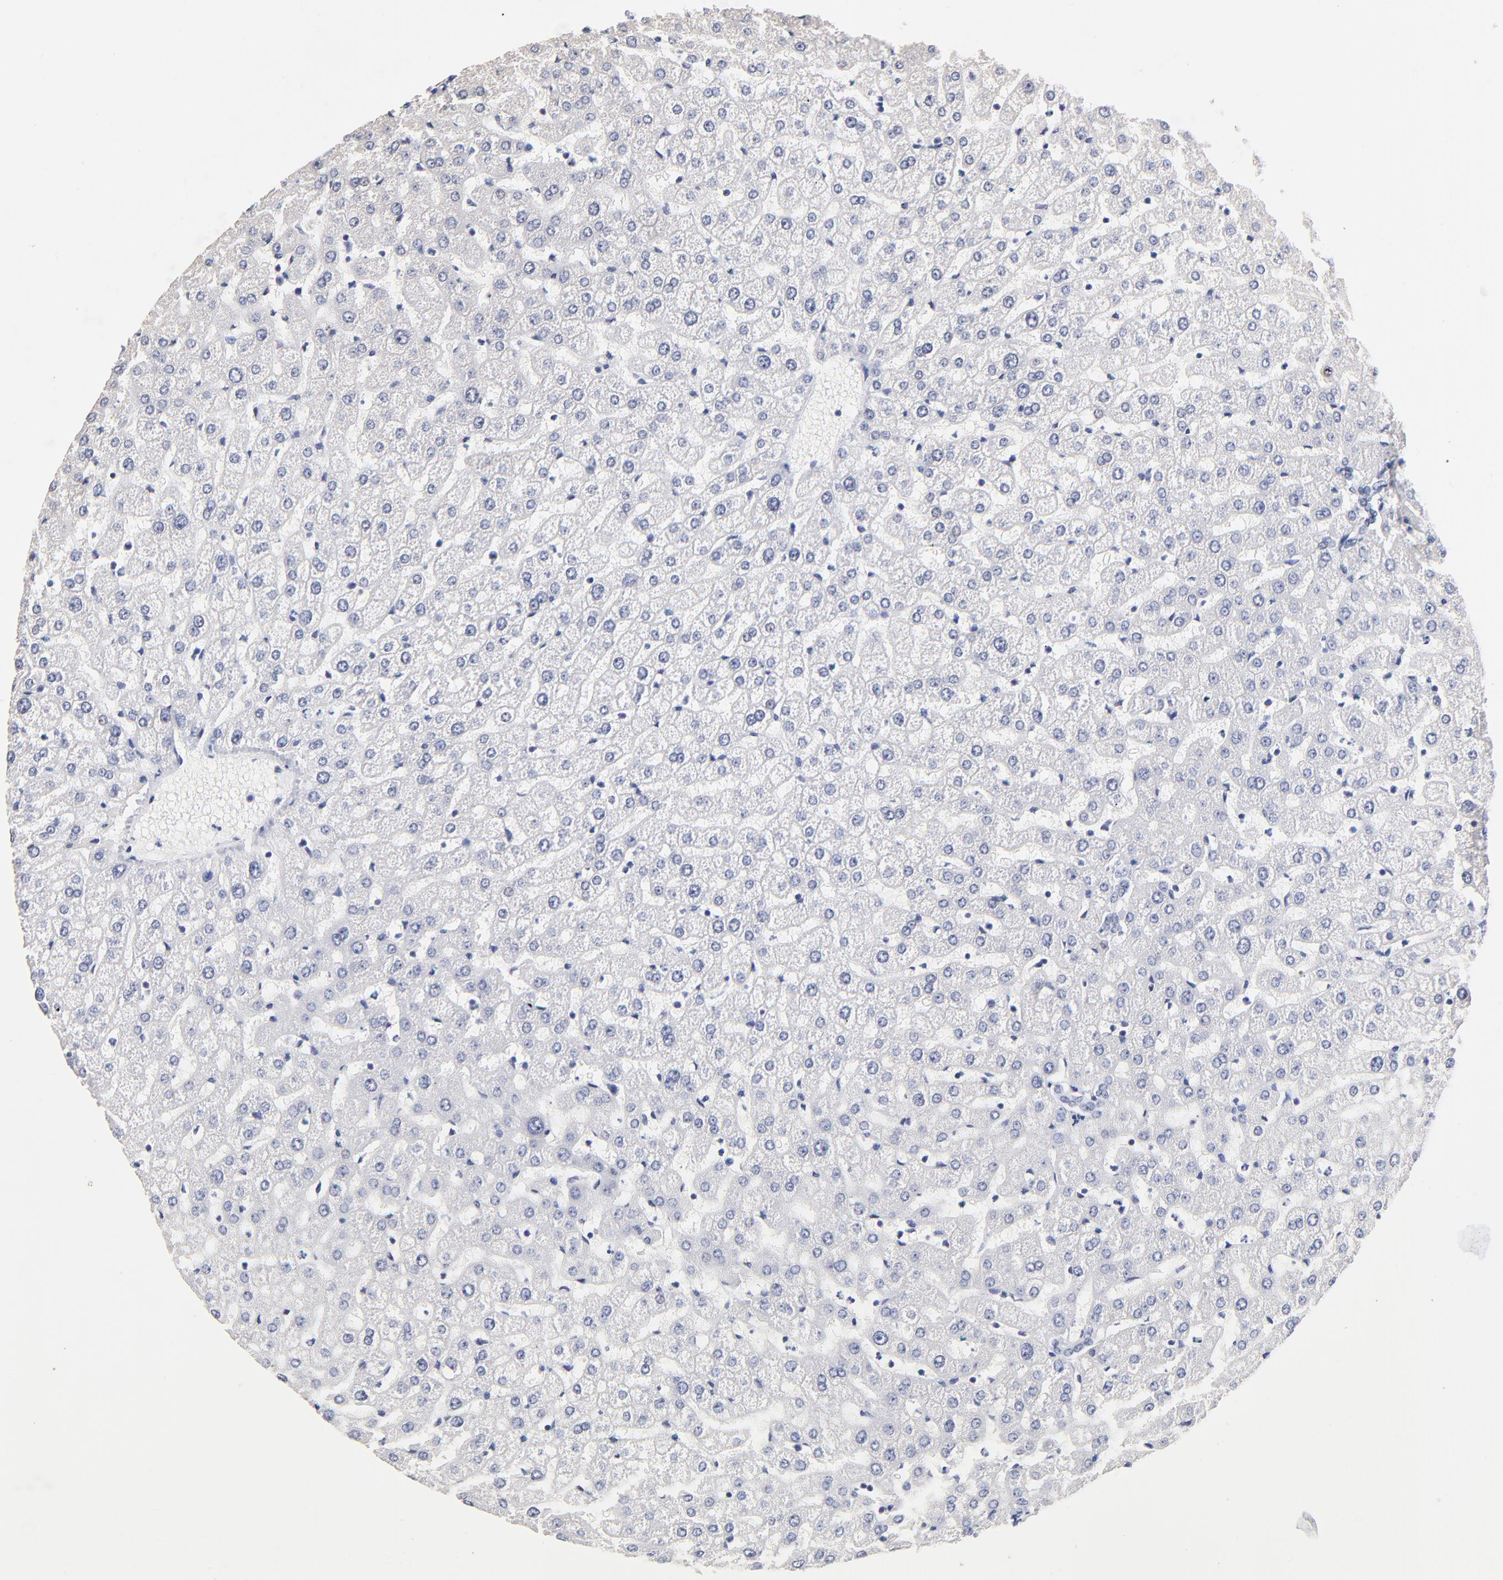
{"staining": {"intensity": "negative", "quantity": "none", "location": "none"}, "tissue": "liver", "cell_type": "Cholangiocytes", "image_type": "normal", "snomed": [{"axis": "morphology", "description": "Normal tissue, NOS"}, {"axis": "morphology", "description": "Fibrosis, NOS"}, {"axis": "topography", "description": "Liver"}], "caption": "Liver stained for a protein using IHC shows no expression cholangiocytes.", "gene": "ZNF74", "patient": {"sex": "female", "age": 29}}